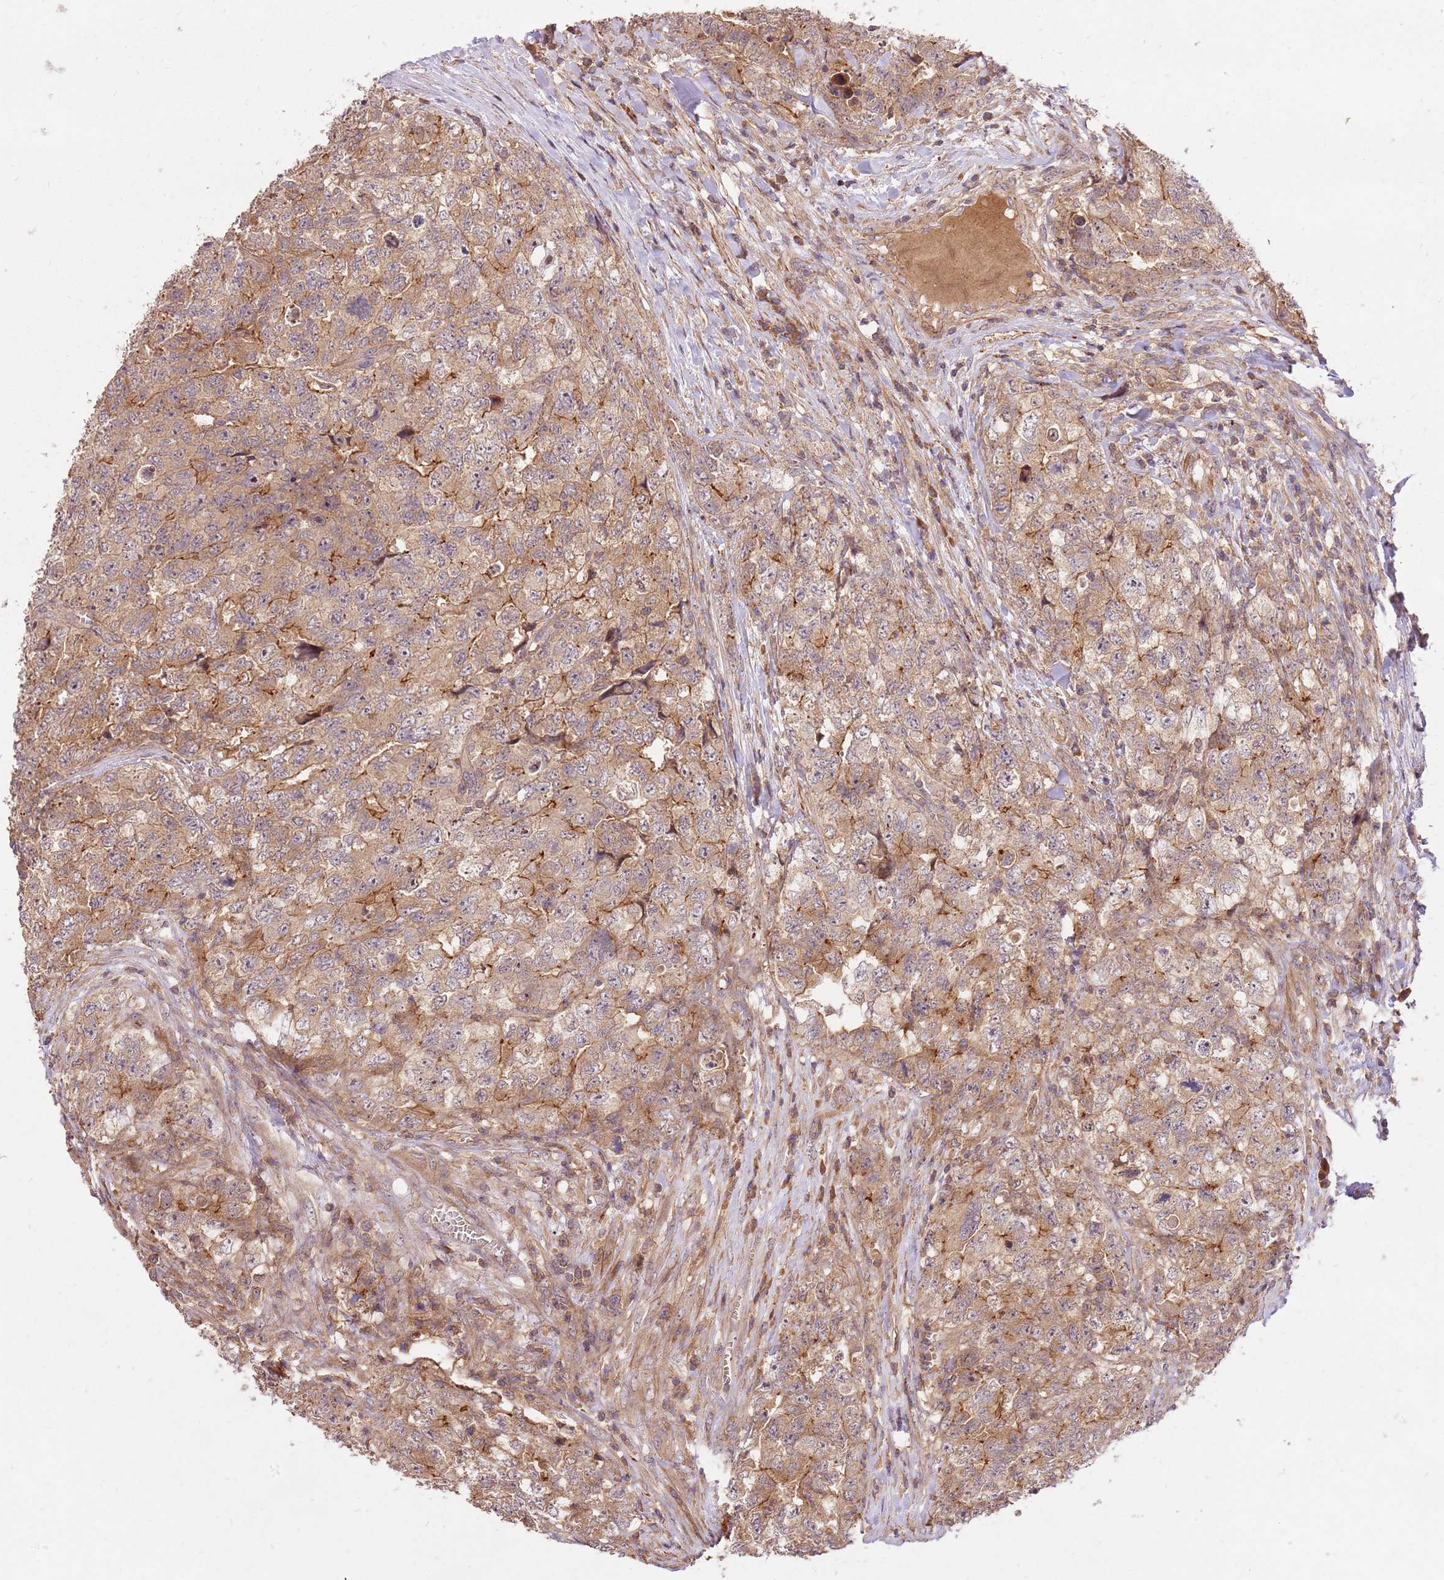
{"staining": {"intensity": "moderate", "quantity": "25%-75%", "location": "cytoplasmic/membranous"}, "tissue": "testis cancer", "cell_type": "Tumor cells", "image_type": "cancer", "snomed": [{"axis": "morphology", "description": "Carcinoma, Embryonal, NOS"}, {"axis": "topography", "description": "Testis"}], "caption": "The image shows immunohistochemical staining of embryonal carcinoma (testis). There is moderate cytoplasmic/membranous expression is present in approximately 25%-75% of tumor cells.", "gene": "GAREM1", "patient": {"sex": "male", "age": 31}}